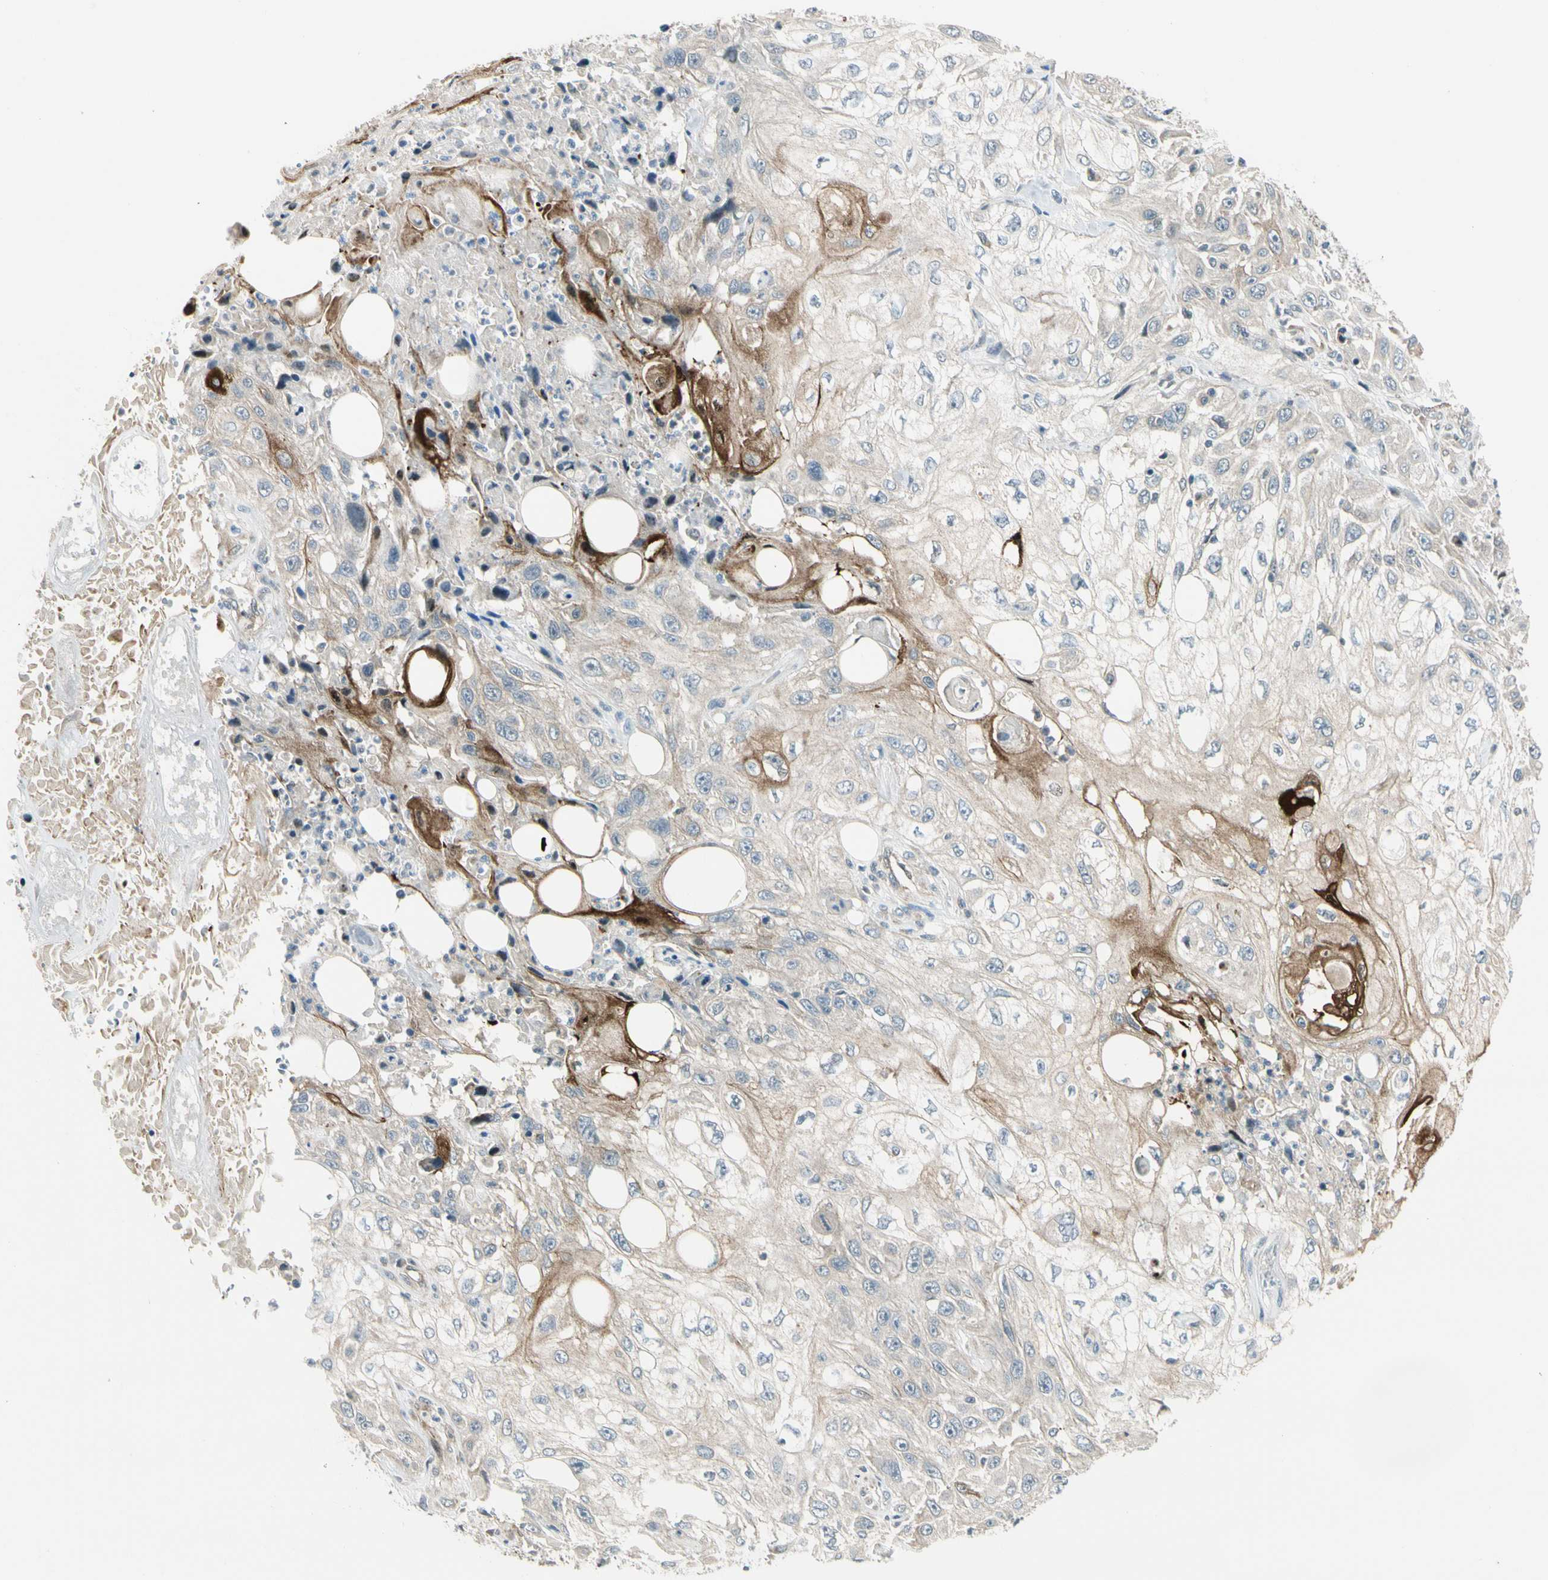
{"staining": {"intensity": "strong", "quantity": "<25%", "location": "cytoplasmic/membranous"}, "tissue": "skin cancer", "cell_type": "Tumor cells", "image_type": "cancer", "snomed": [{"axis": "morphology", "description": "Squamous cell carcinoma, NOS"}, {"axis": "topography", "description": "Skin"}], "caption": "Immunohistochemical staining of skin cancer demonstrates strong cytoplasmic/membranous protein positivity in approximately <25% of tumor cells.", "gene": "SVBP", "patient": {"sex": "male", "age": 75}}